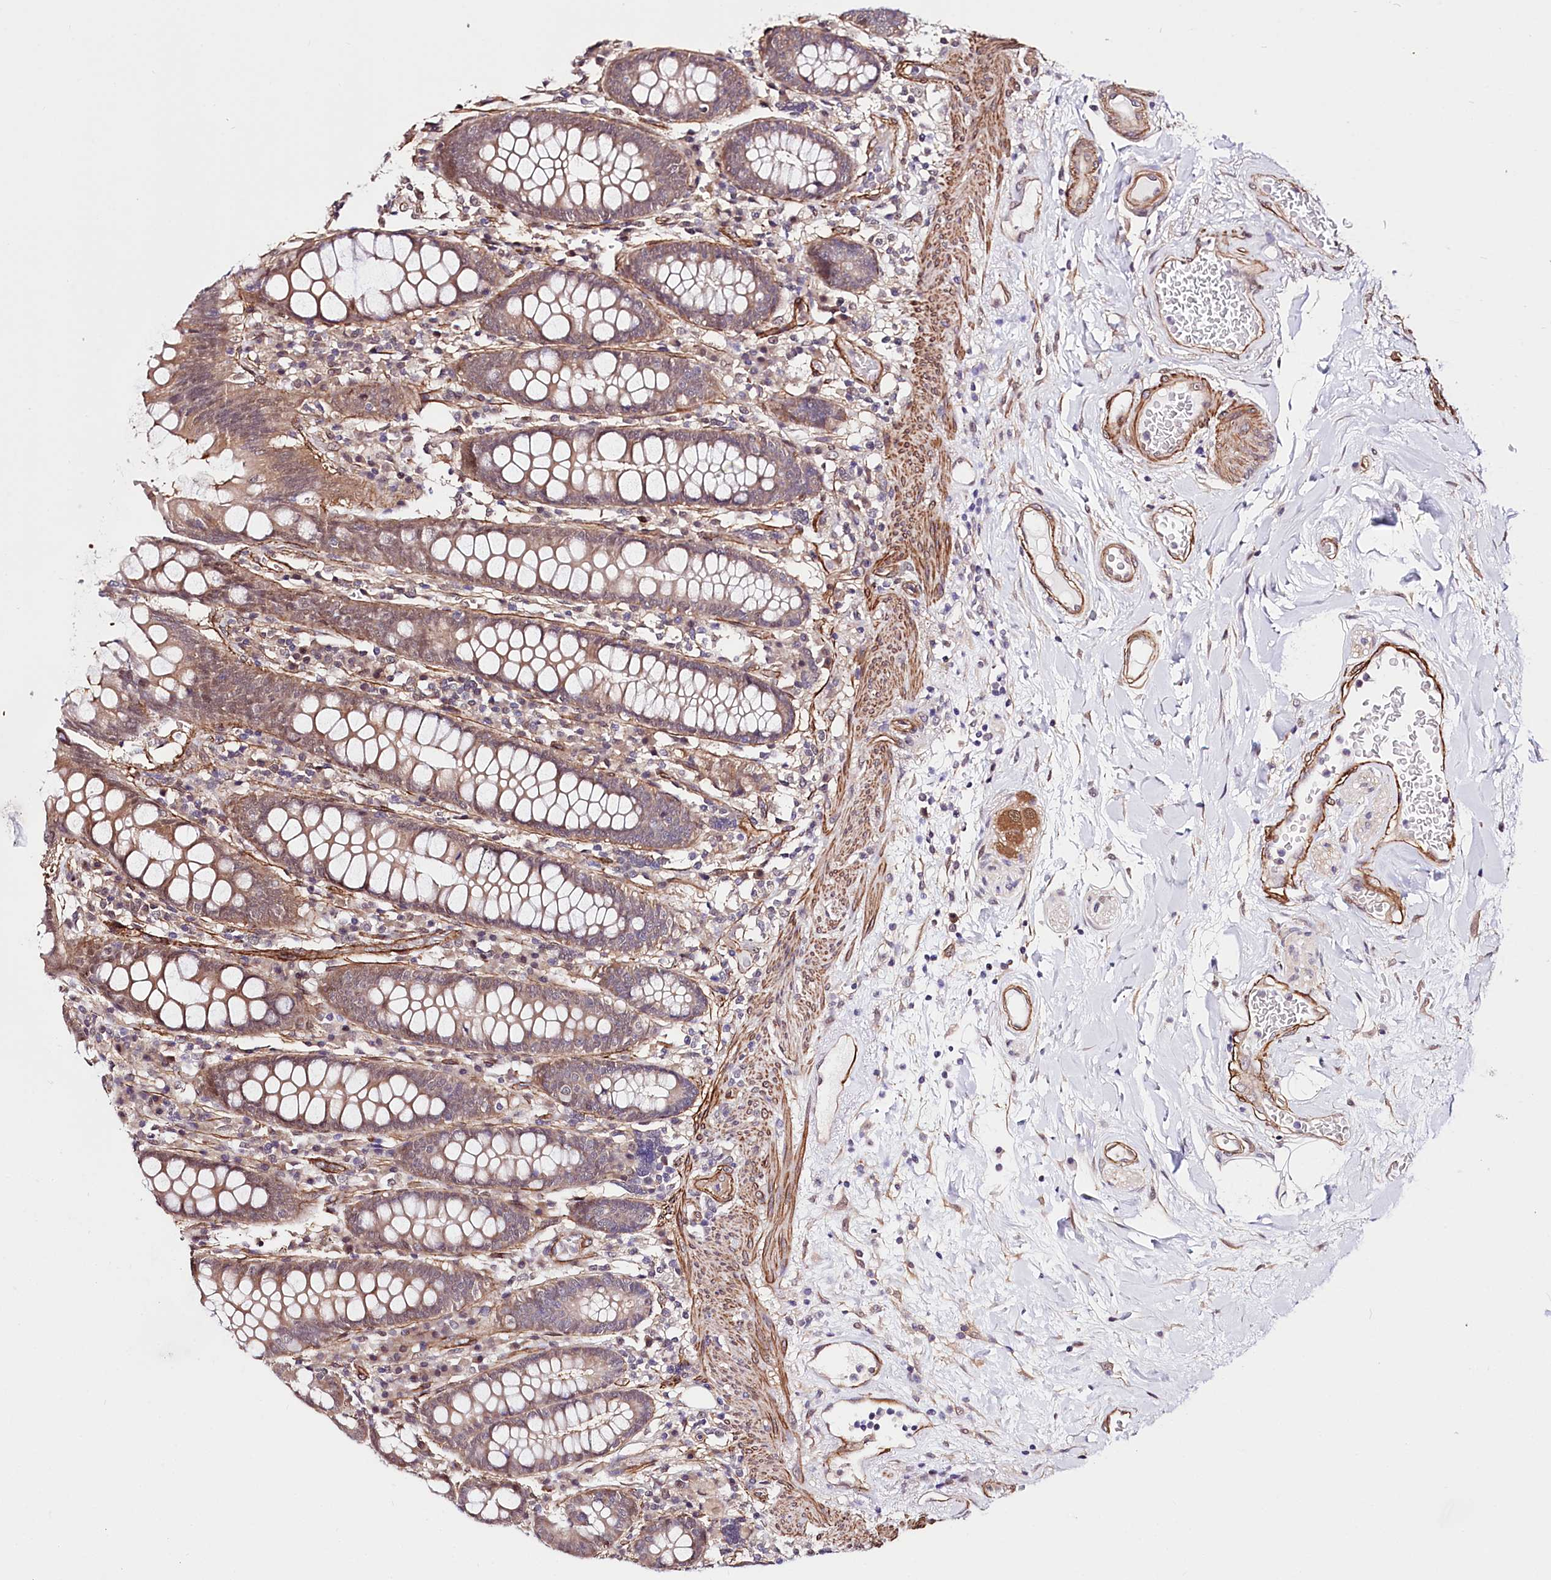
{"staining": {"intensity": "strong", "quantity": ">75%", "location": "cytoplasmic/membranous"}, "tissue": "colon", "cell_type": "Endothelial cells", "image_type": "normal", "snomed": [{"axis": "morphology", "description": "Normal tissue, NOS"}, {"axis": "topography", "description": "Colon"}], "caption": "Brown immunohistochemical staining in benign colon exhibits strong cytoplasmic/membranous positivity in about >75% of endothelial cells. (DAB IHC with brightfield microscopy, high magnification).", "gene": "PPP2R5B", "patient": {"sex": "female", "age": 79}}